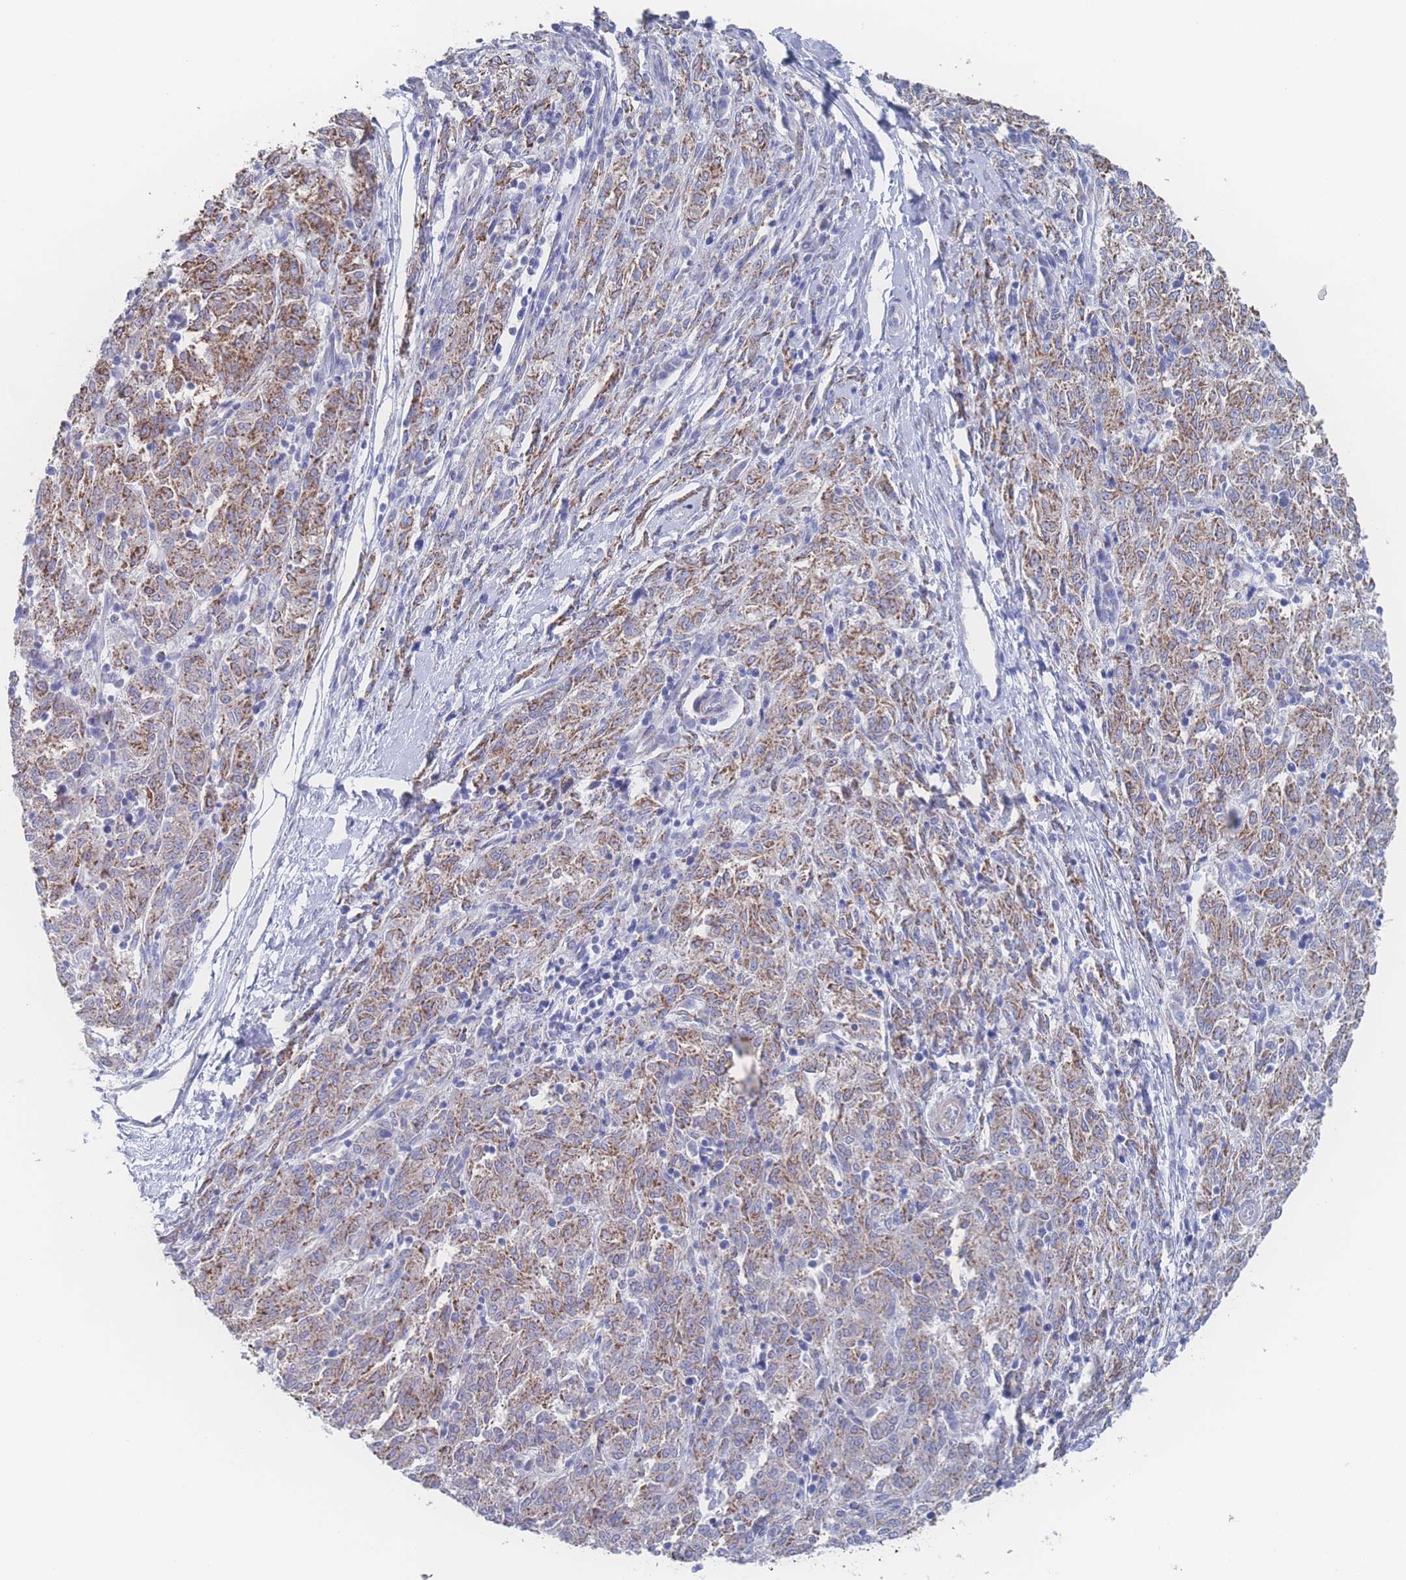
{"staining": {"intensity": "moderate", "quantity": ">75%", "location": "cytoplasmic/membranous"}, "tissue": "melanoma", "cell_type": "Tumor cells", "image_type": "cancer", "snomed": [{"axis": "morphology", "description": "Malignant melanoma, NOS"}, {"axis": "topography", "description": "Skin"}], "caption": "Immunohistochemistry (DAB) staining of human melanoma reveals moderate cytoplasmic/membranous protein expression in approximately >75% of tumor cells. The protein is shown in brown color, while the nuclei are stained blue.", "gene": "SNPH", "patient": {"sex": "female", "age": 72}}